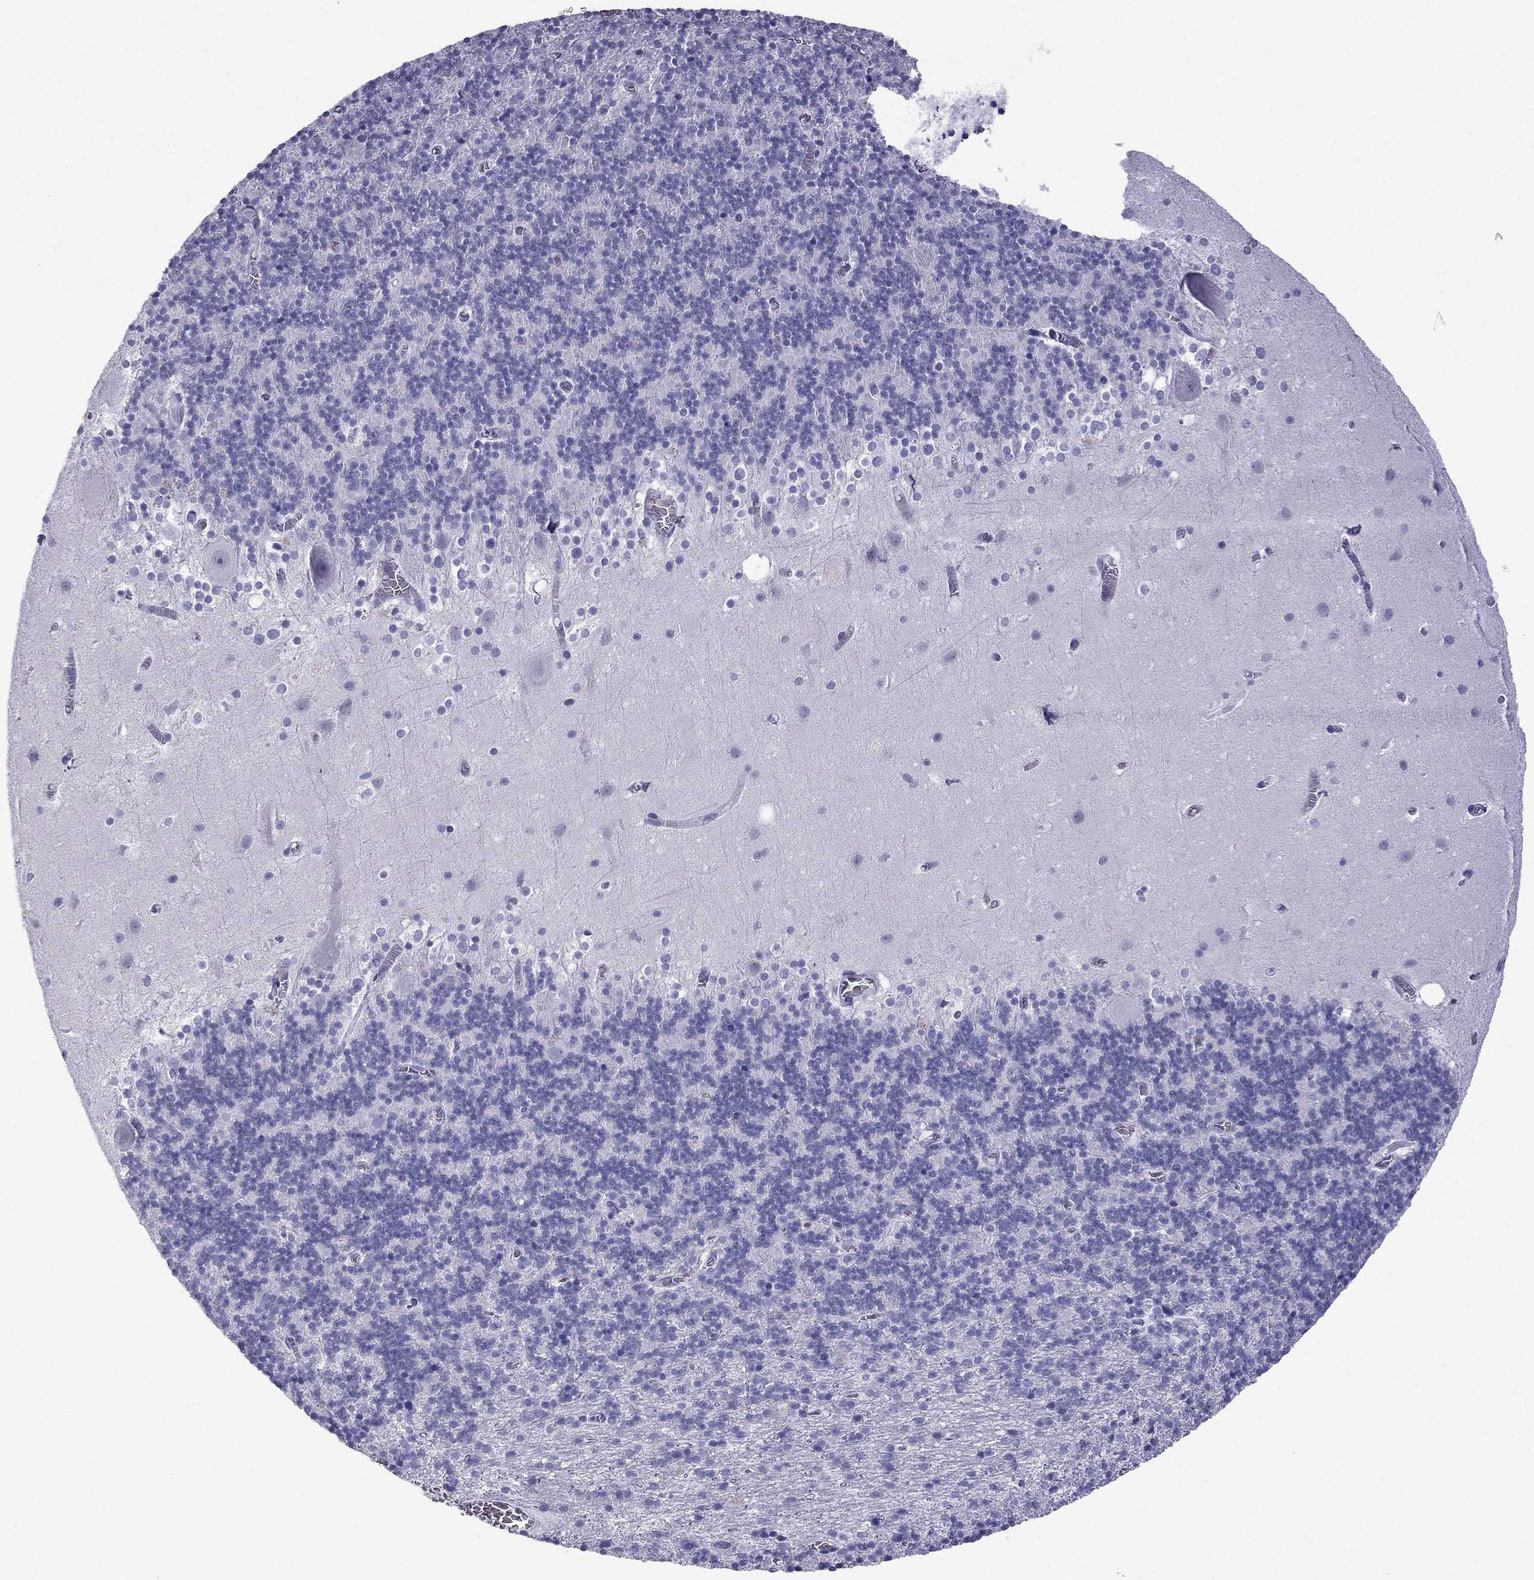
{"staining": {"intensity": "negative", "quantity": "none", "location": "none"}, "tissue": "cerebellum", "cell_type": "Cells in granular layer", "image_type": "normal", "snomed": [{"axis": "morphology", "description": "Normal tissue, NOS"}, {"axis": "topography", "description": "Cerebellum"}], "caption": "An image of human cerebellum is negative for staining in cells in granular layer. The staining was performed using DAB to visualize the protein expression in brown, while the nuclei were stained in blue with hematoxylin (Magnification: 20x).", "gene": "TFF3", "patient": {"sex": "male", "age": 70}}